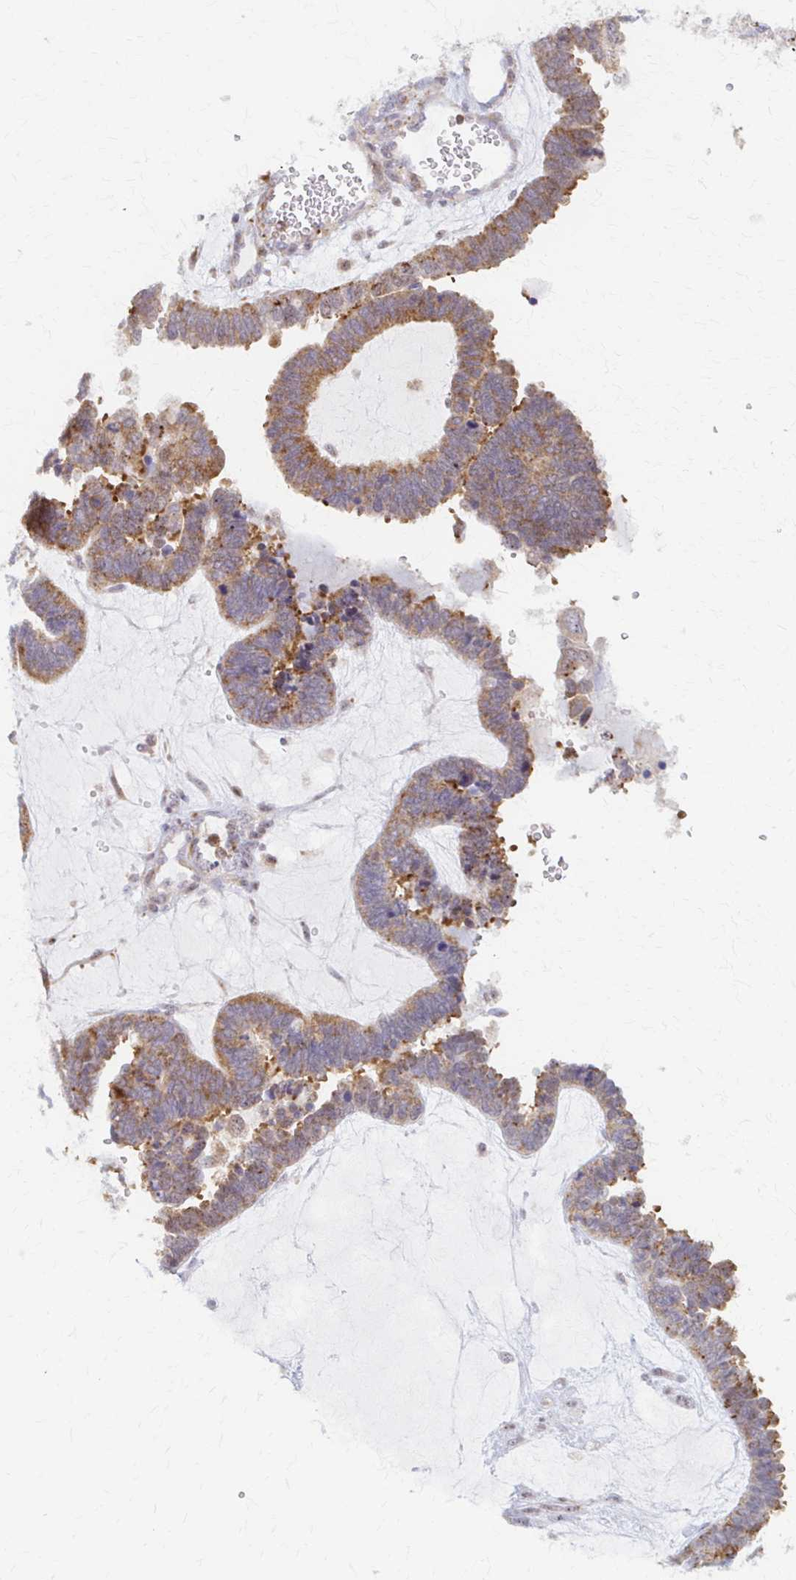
{"staining": {"intensity": "moderate", "quantity": ">75%", "location": "cytoplasmic/membranous"}, "tissue": "ovarian cancer", "cell_type": "Tumor cells", "image_type": "cancer", "snomed": [{"axis": "morphology", "description": "Cystadenocarcinoma, serous, NOS"}, {"axis": "topography", "description": "Ovary"}], "caption": "Human serous cystadenocarcinoma (ovarian) stained for a protein (brown) exhibits moderate cytoplasmic/membranous positive positivity in about >75% of tumor cells.", "gene": "ARHGAP35", "patient": {"sex": "female", "age": 51}}